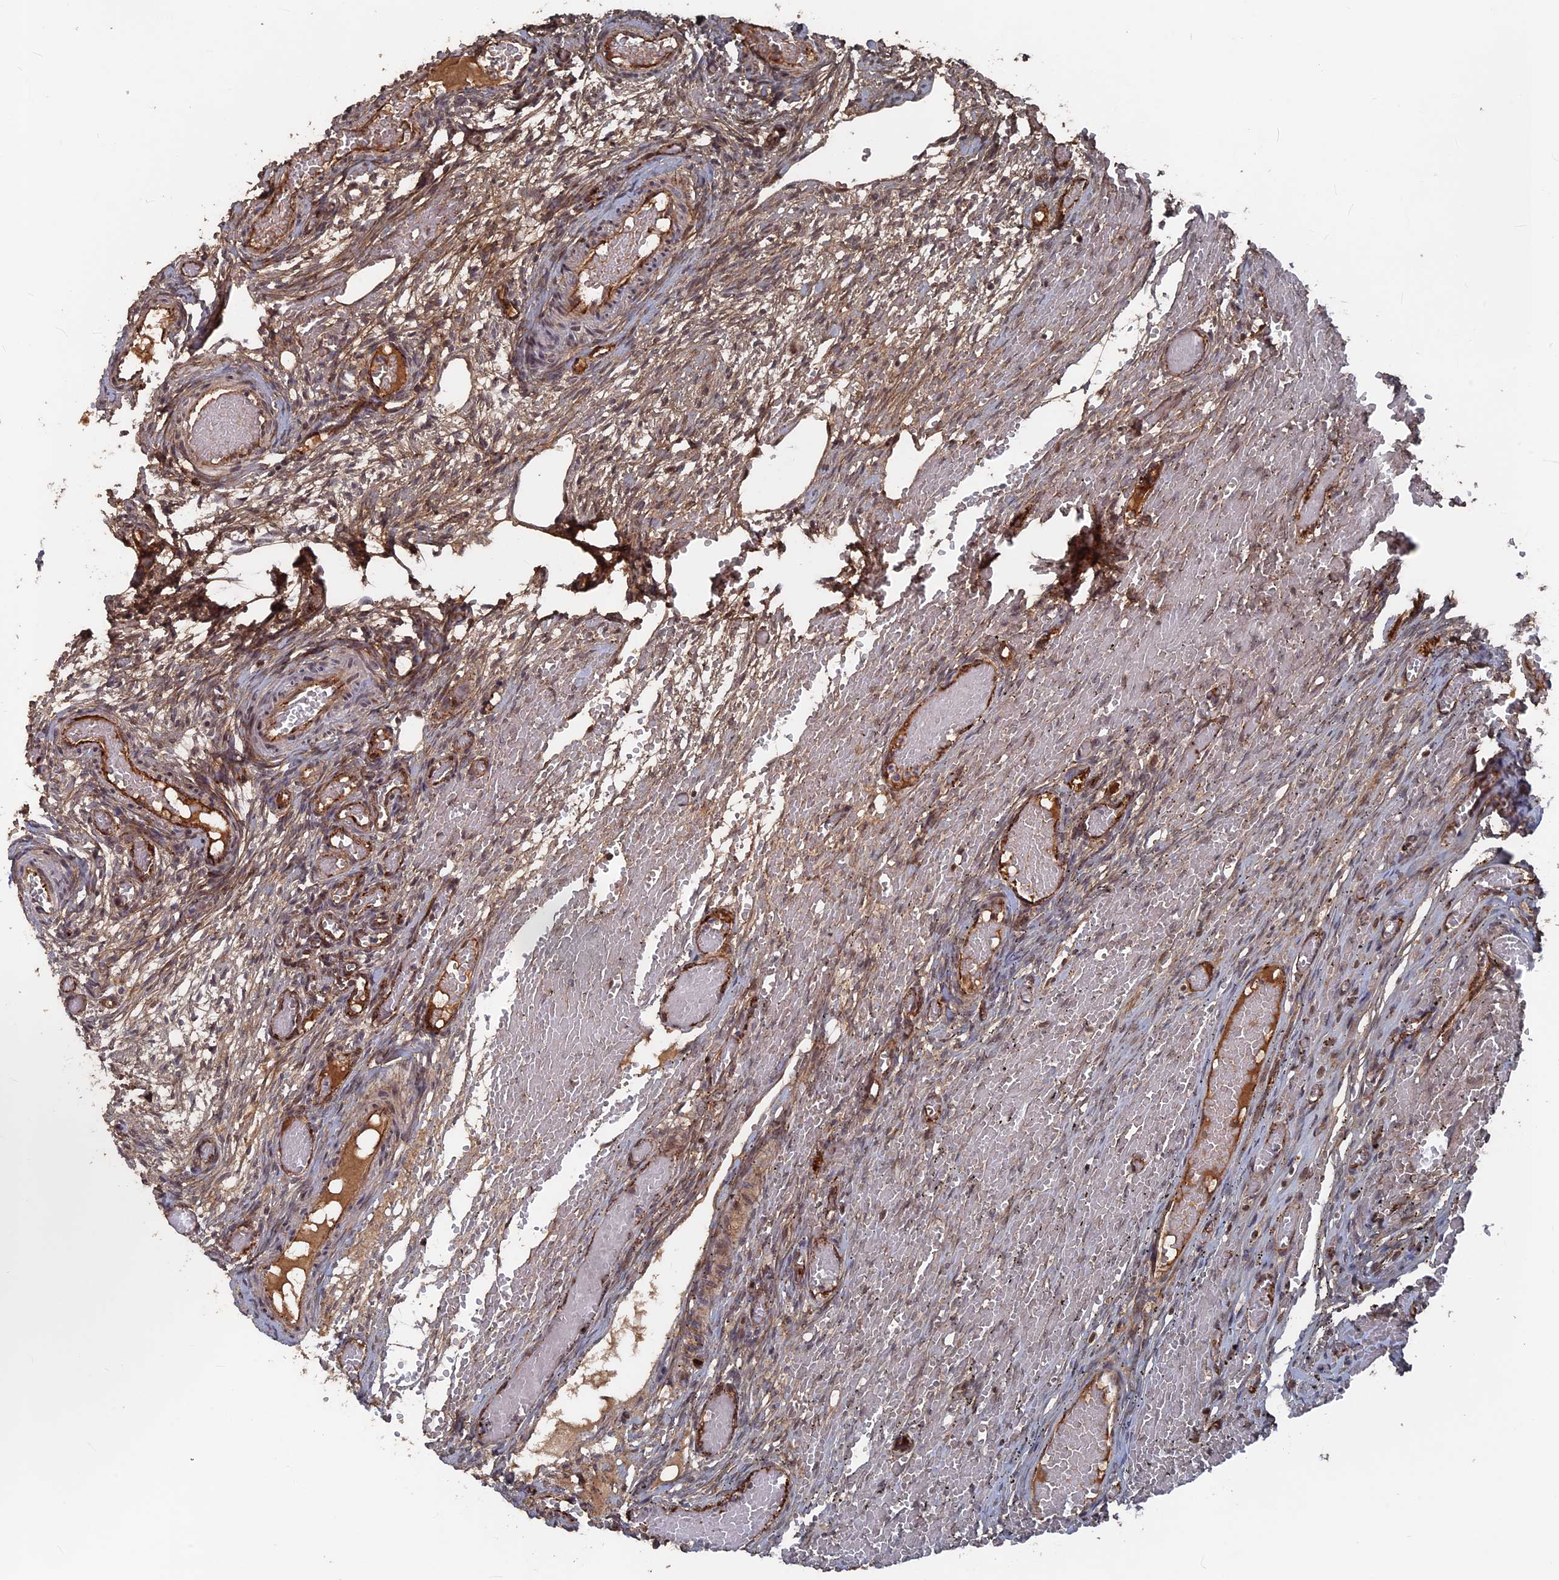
{"staining": {"intensity": "strong", "quantity": ">75%", "location": "cytoplasmic/membranous"}, "tissue": "ovary", "cell_type": "Follicle cells", "image_type": "normal", "snomed": [{"axis": "morphology", "description": "Adenocarcinoma, NOS"}, {"axis": "topography", "description": "Endometrium"}], "caption": "DAB immunohistochemical staining of normal human ovary reveals strong cytoplasmic/membranous protein staining in approximately >75% of follicle cells.", "gene": "SH3D21", "patient": {"sex": "female", "age": 32}}